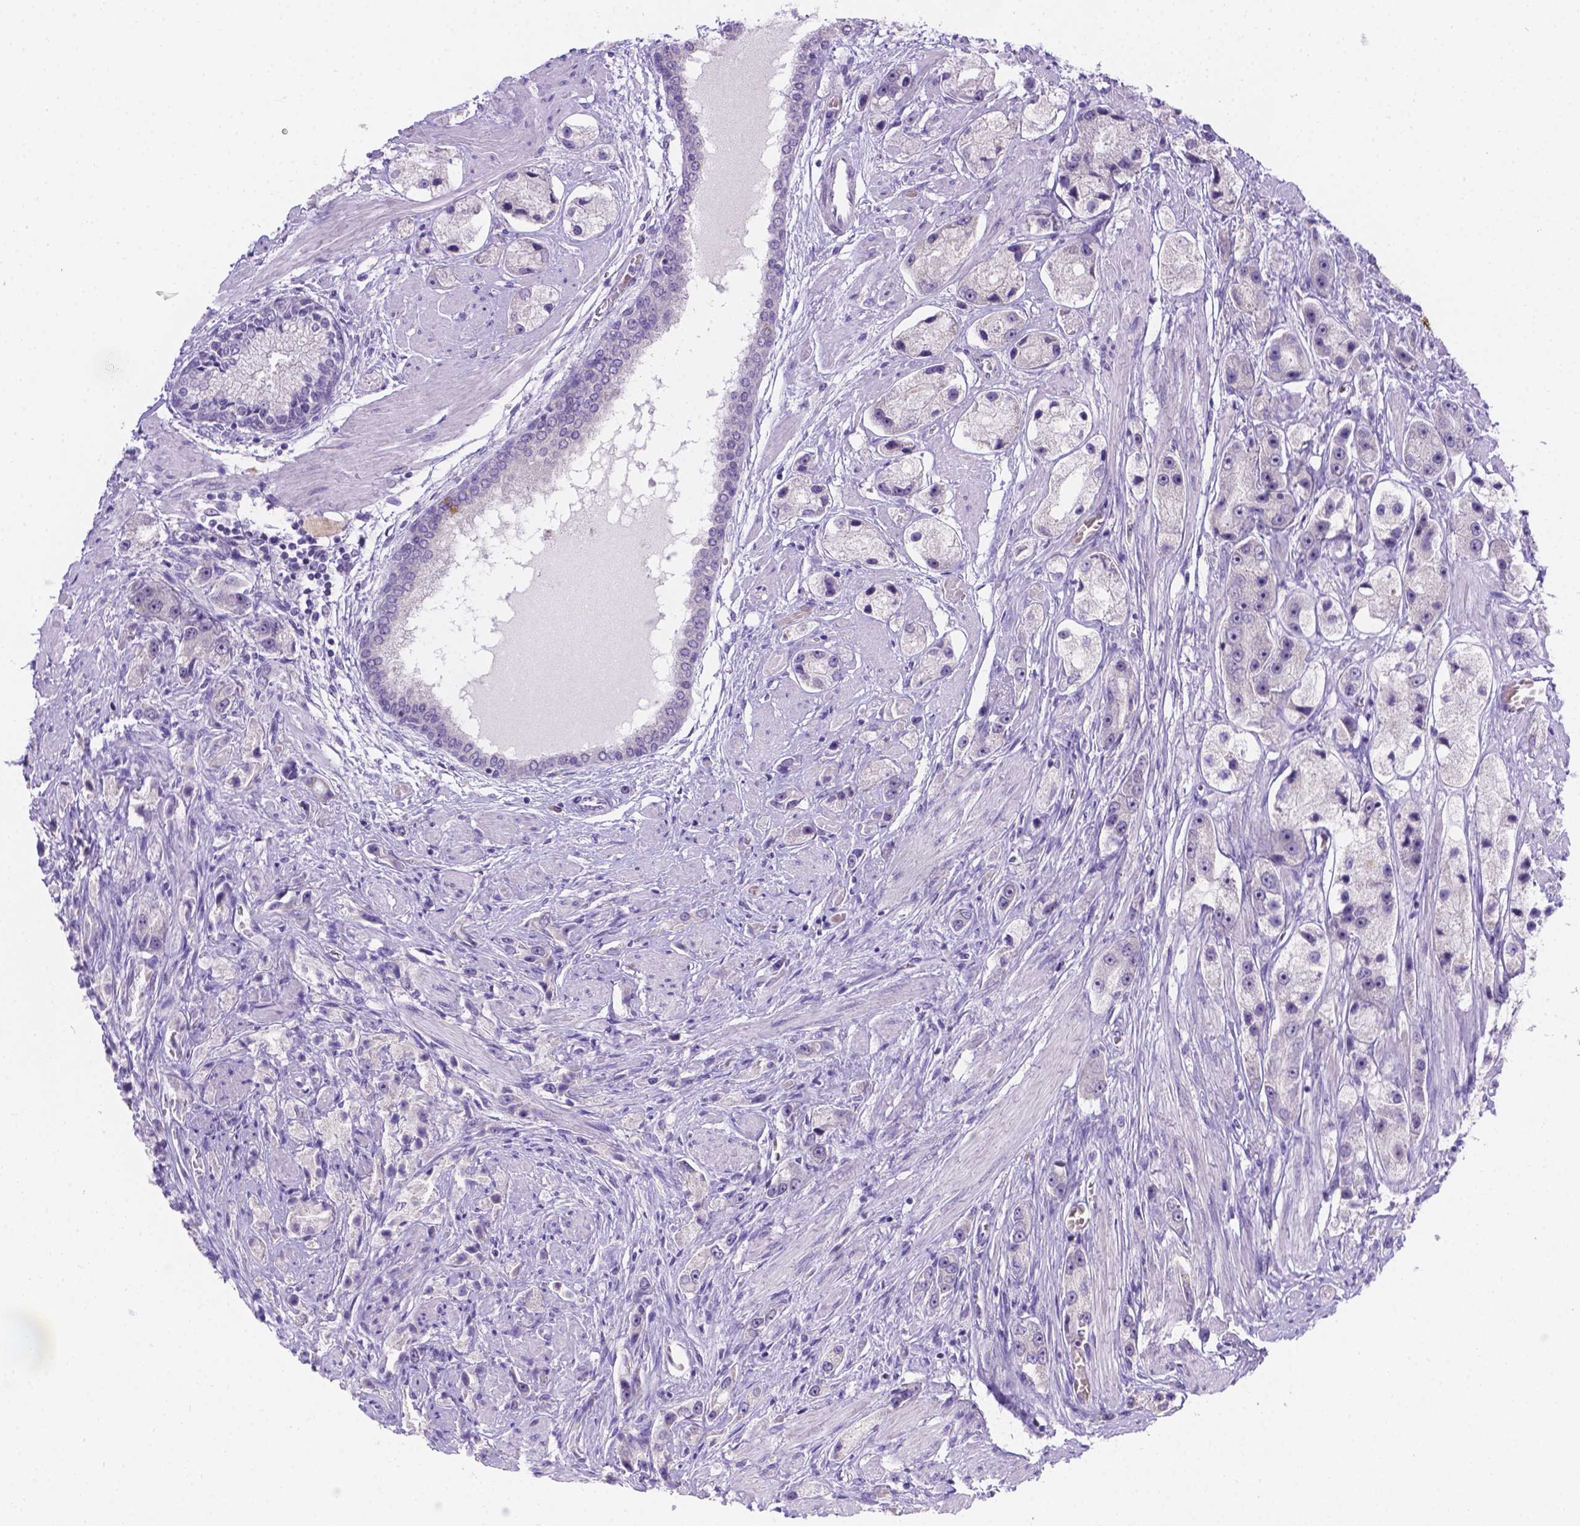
{"staining": {"intensity": "negative", "quantity": "none", "location": "none"}, "tissue": "prostate cancer", "cell_type": "Tumor cells", "image_type": "cancer", "snomed": [{"axis": "morphology", "description": "Adenocarcinoma, High grade"}, {"axis": "topography", "description": "Prostate"}], "caption": "High magnification brightfield microscopy of prostate high-grade adenocarcinoma stained with DAB (brown) and counterstained with hematoxylin (blue): tumor cells show no significant positivity.", "gene": "CD96", "patient": {"sex": "male", "age": 67}}